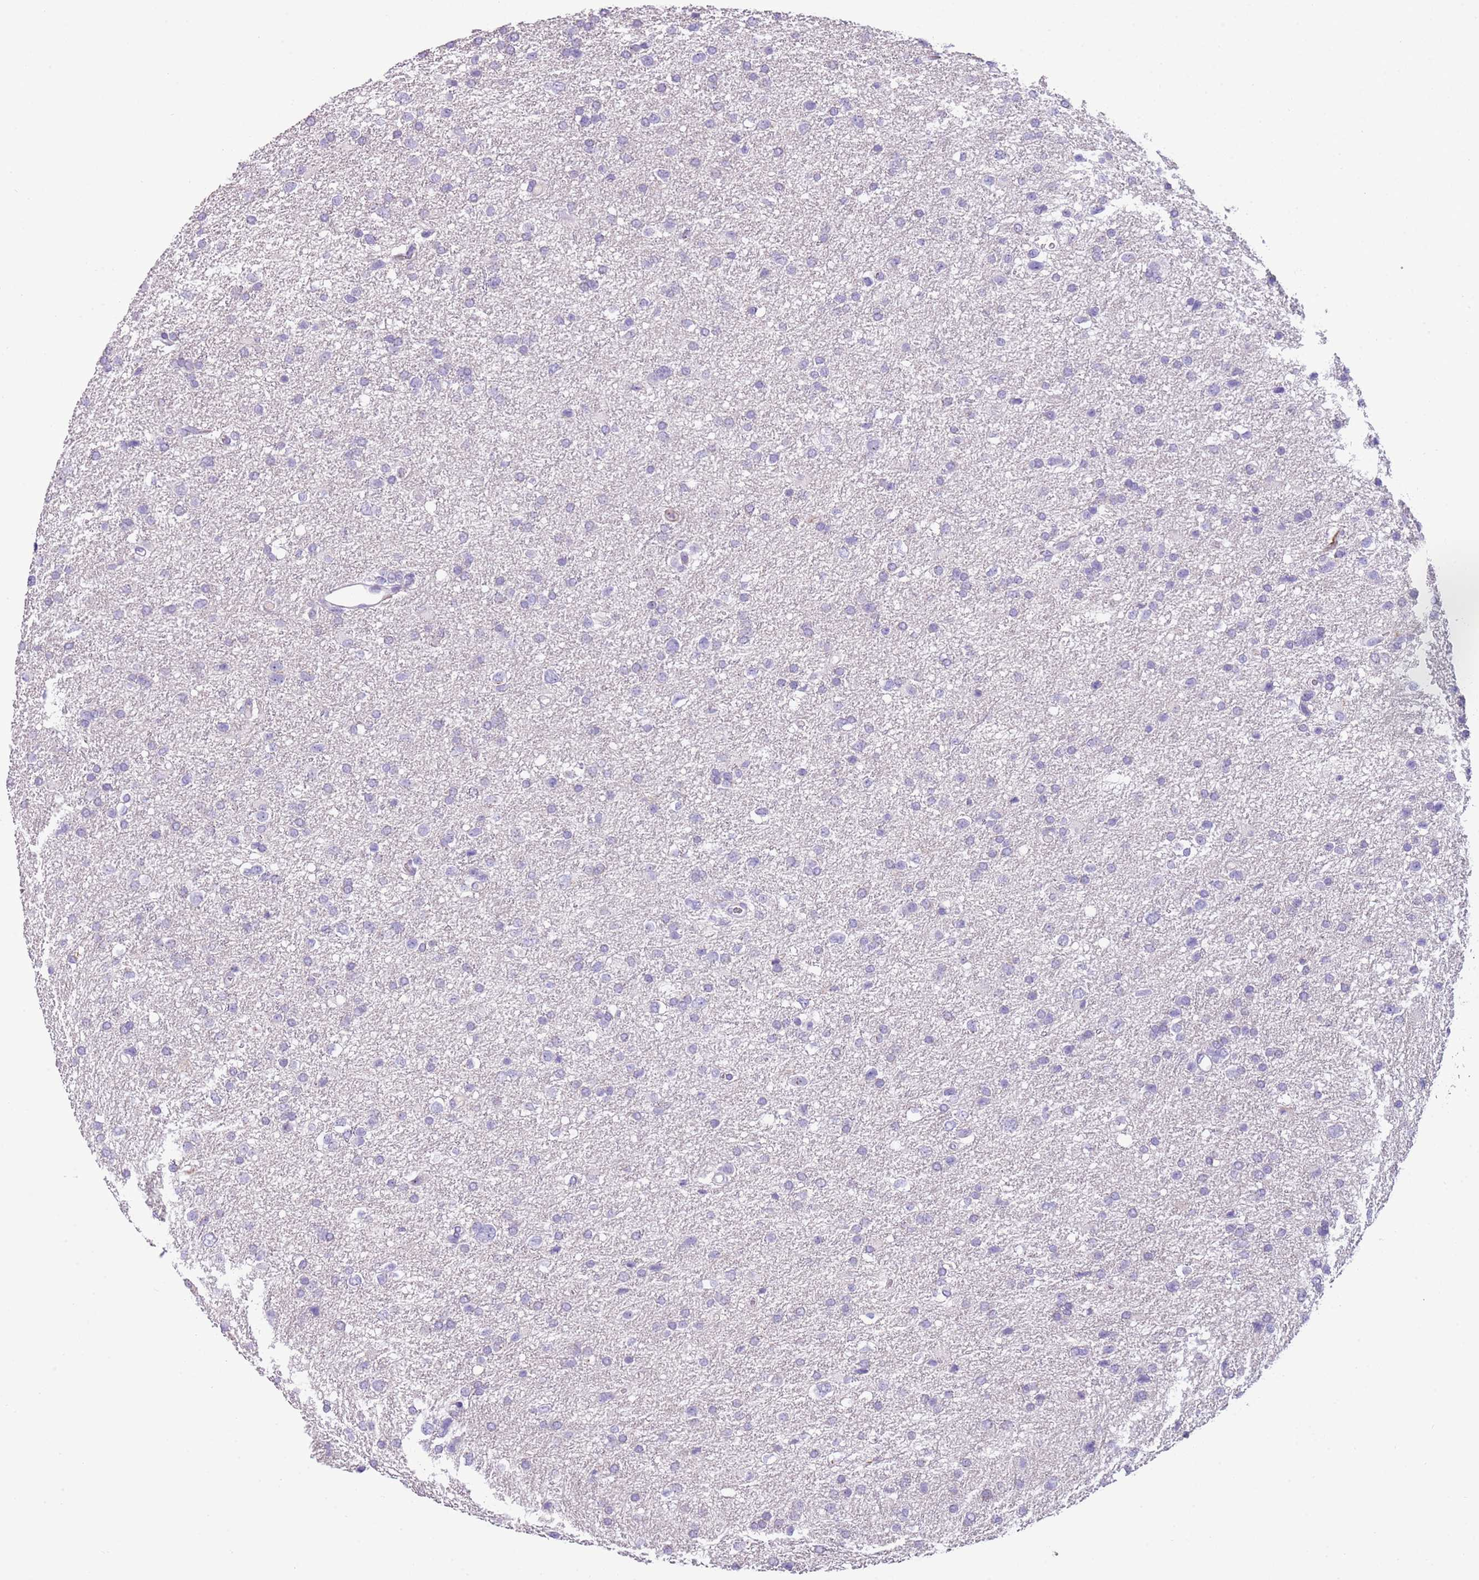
{"staining": {"intensity": "negative", "quantity": "none", "location": "none"}, "tissue": "glioma", "cell_type": "Tumor cells", "image_type": "cancer", "snomed": [{"axis": "morphology", "description": "Glioma, malignant, Low grade"}, {"axis": "topography", "description": "Brain"}], "caption": "Immunohistochemistry of human malignant glioma (low-grade) exhibits no staining in tumor cells.", "gene": "NBPF6", "patient": {"sex": "female", "age": 32}}